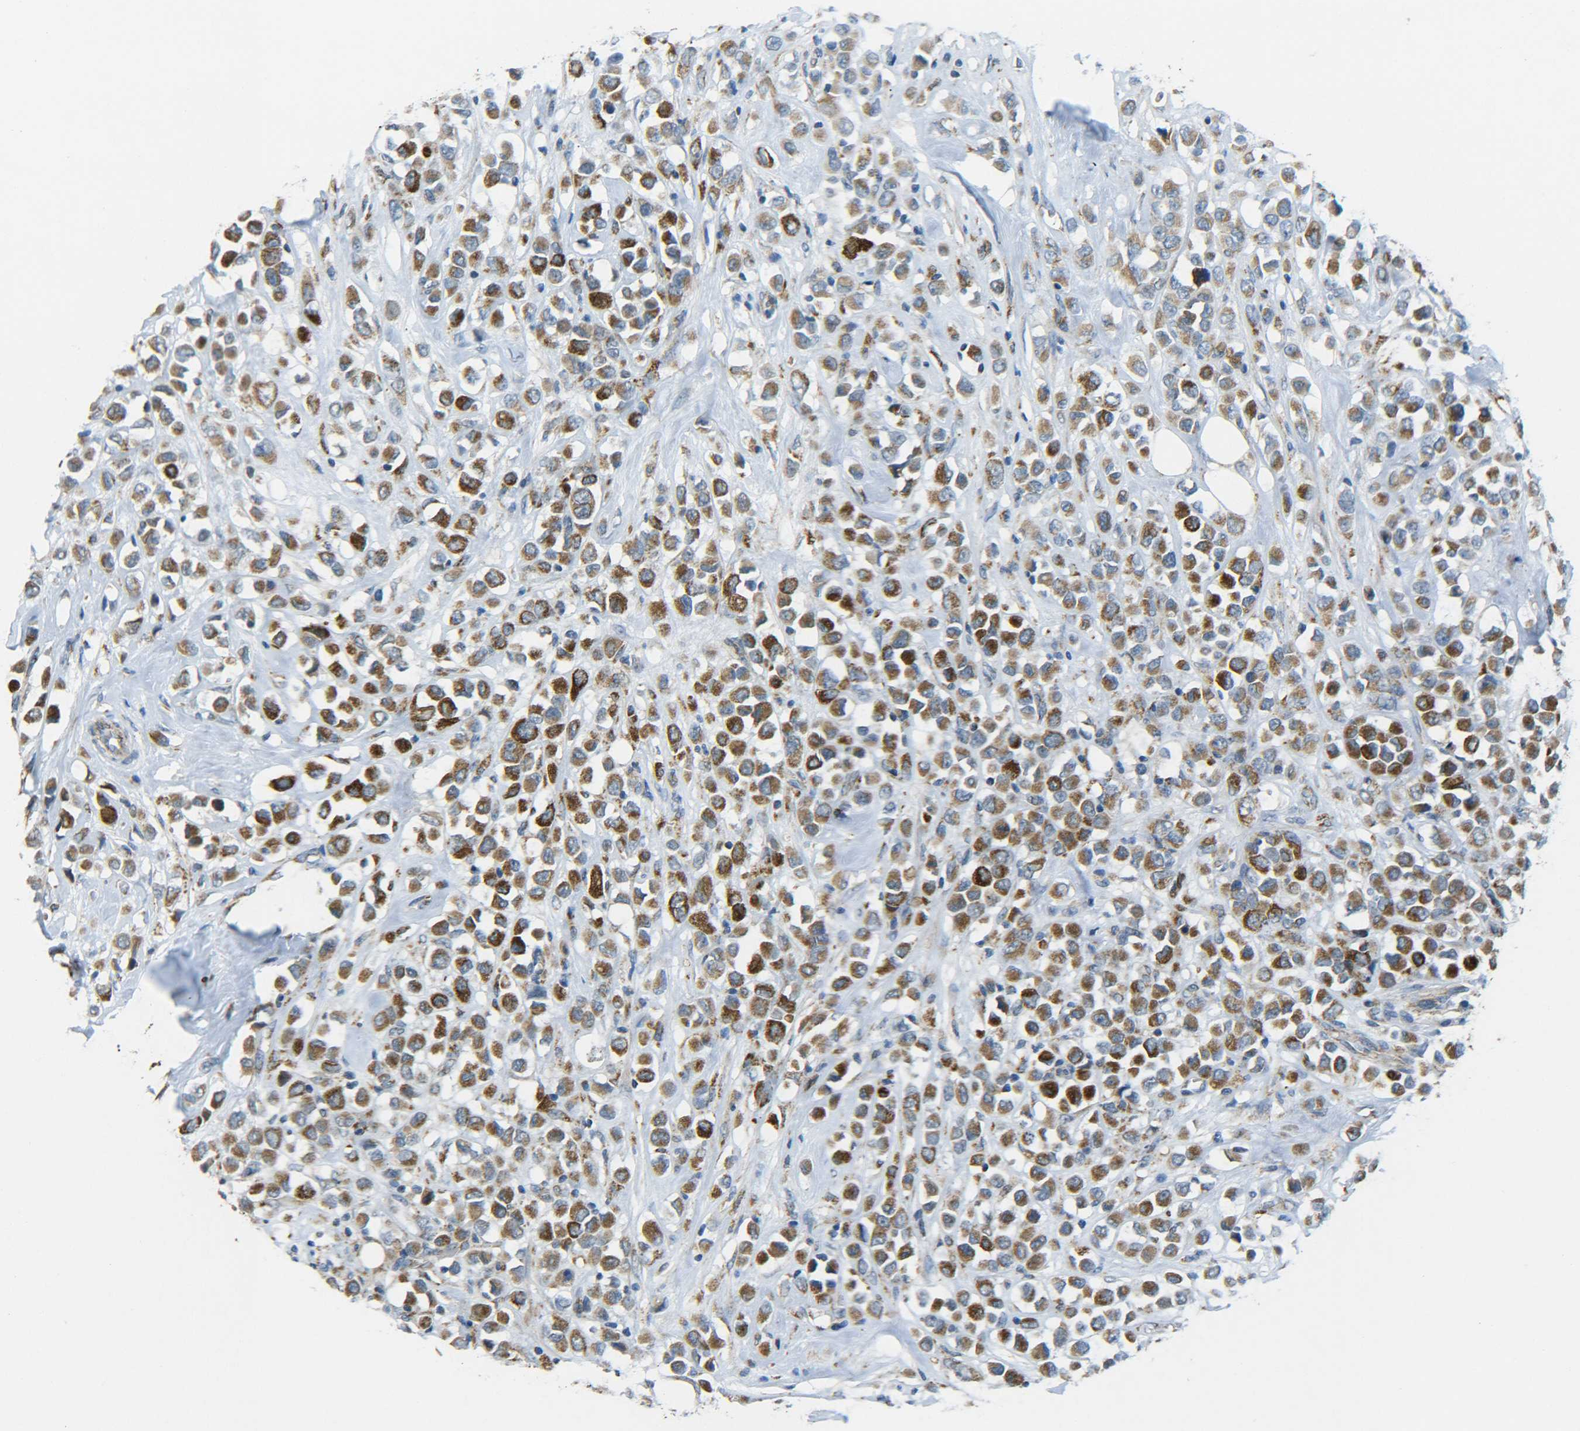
{"staining": {"intensity": "moderate", "quantity": ">75%", "location": "cytoplasmic/membranous"}, "tissue": "breast cancer", "cell_type": "Tumor cells", "image_type": "cancer", "snomed": [{"axis": "morphology", "description": "Duct carcinoma"}, {"axis": "topography", "description": "Breast"}], "caption": "Human breast cancer stained with a protein marker exhibits moderate staining in tumor cells.", "gene": "CYB5R1", "patient": {"sex": "female", "age": 61}}